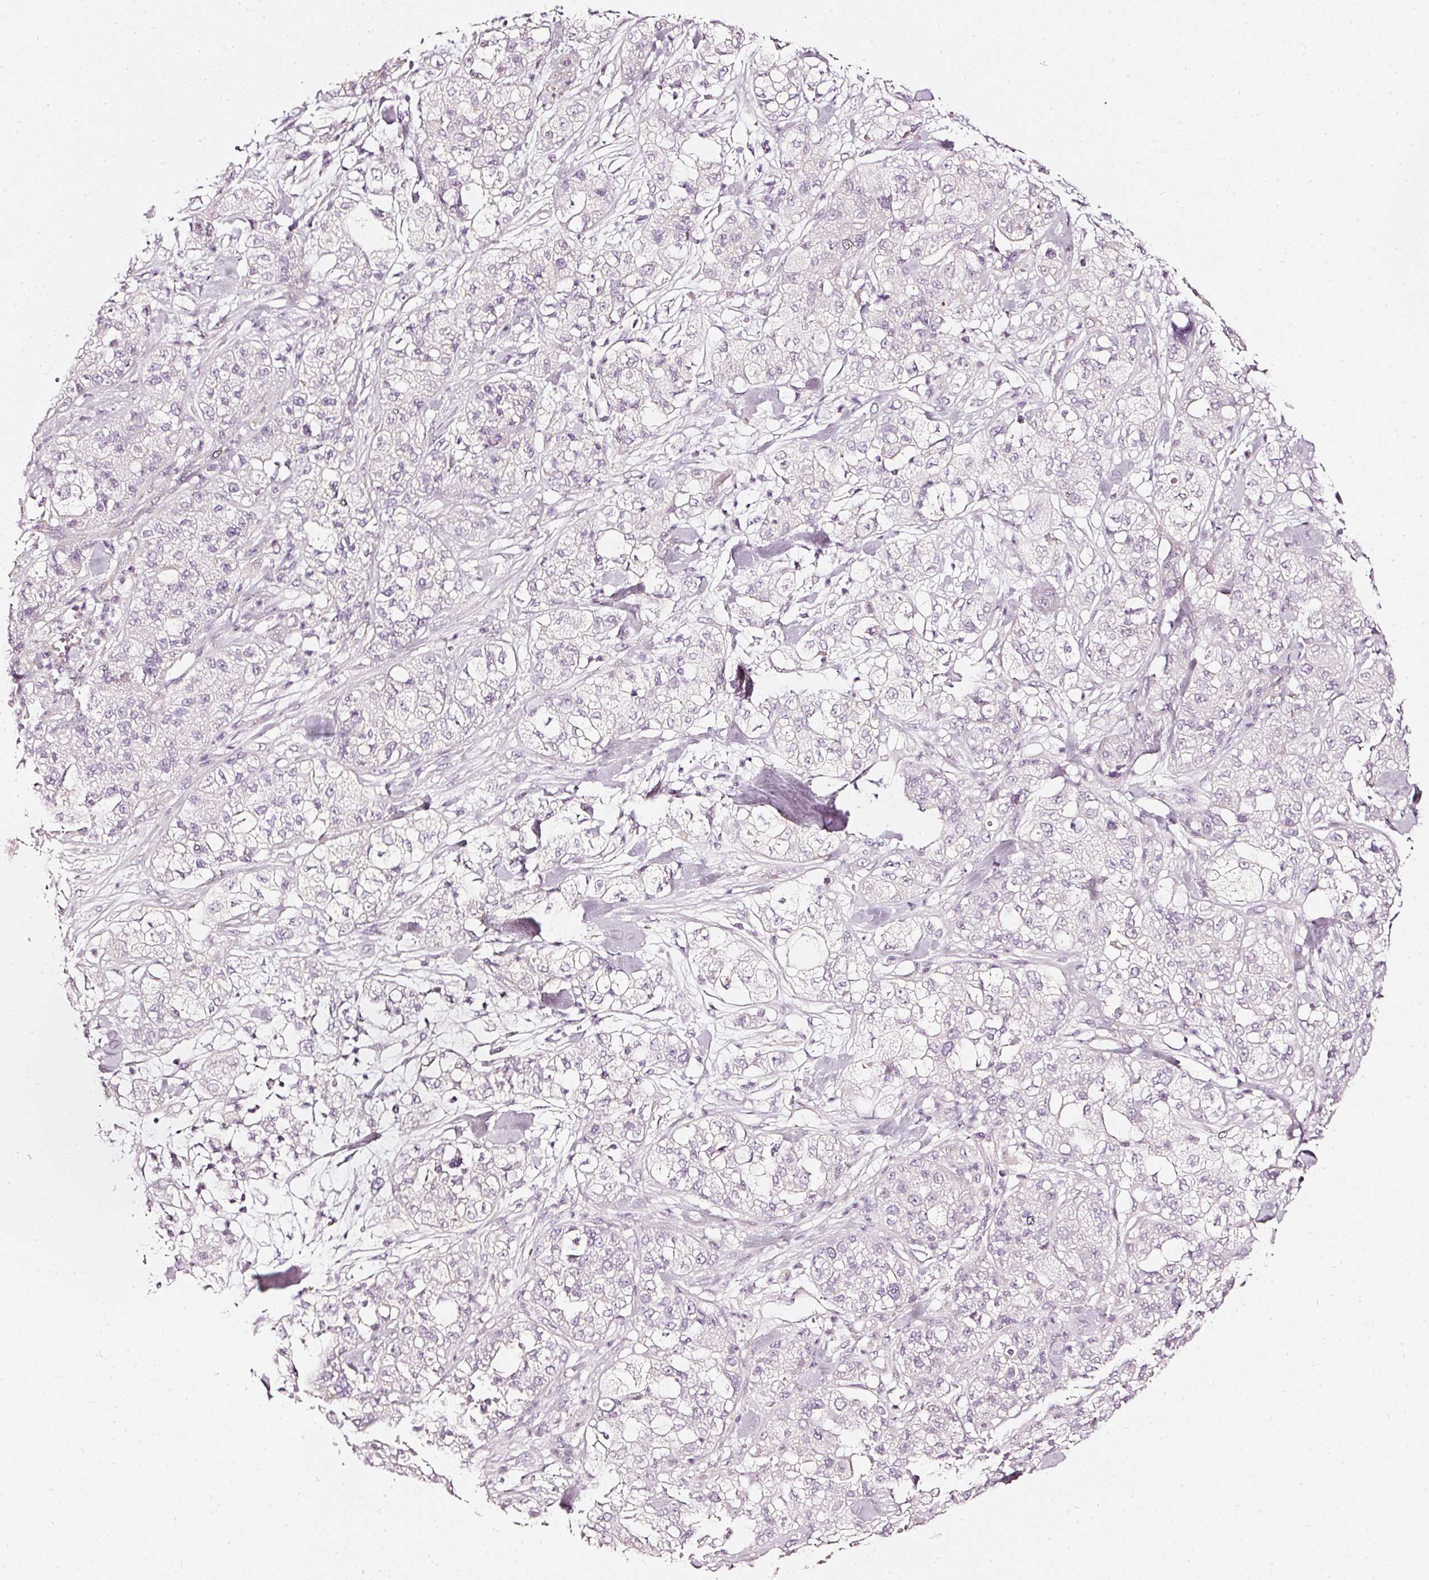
{"staining": {"intensity": "negative", "quantity": "none", "location": "none"}, "tissue": "pancreatic cancer", "cell_type": "Tumor cells", "image_type": "cancer", "snomed": [{"axis": "morphology", "description": "Adenocarcinoma, NOS"}, {"axis": "topography", "description": "Pancreas"}], "caption": "An immunohistochemistry (IHC) histopathology image of pancreatic adenocarcinoma is shown. There is no staining in tumor cells of pancreatic adenocarcinoma.", "gene": "CNP", "patient": {"sex": "female", "age": 78}}